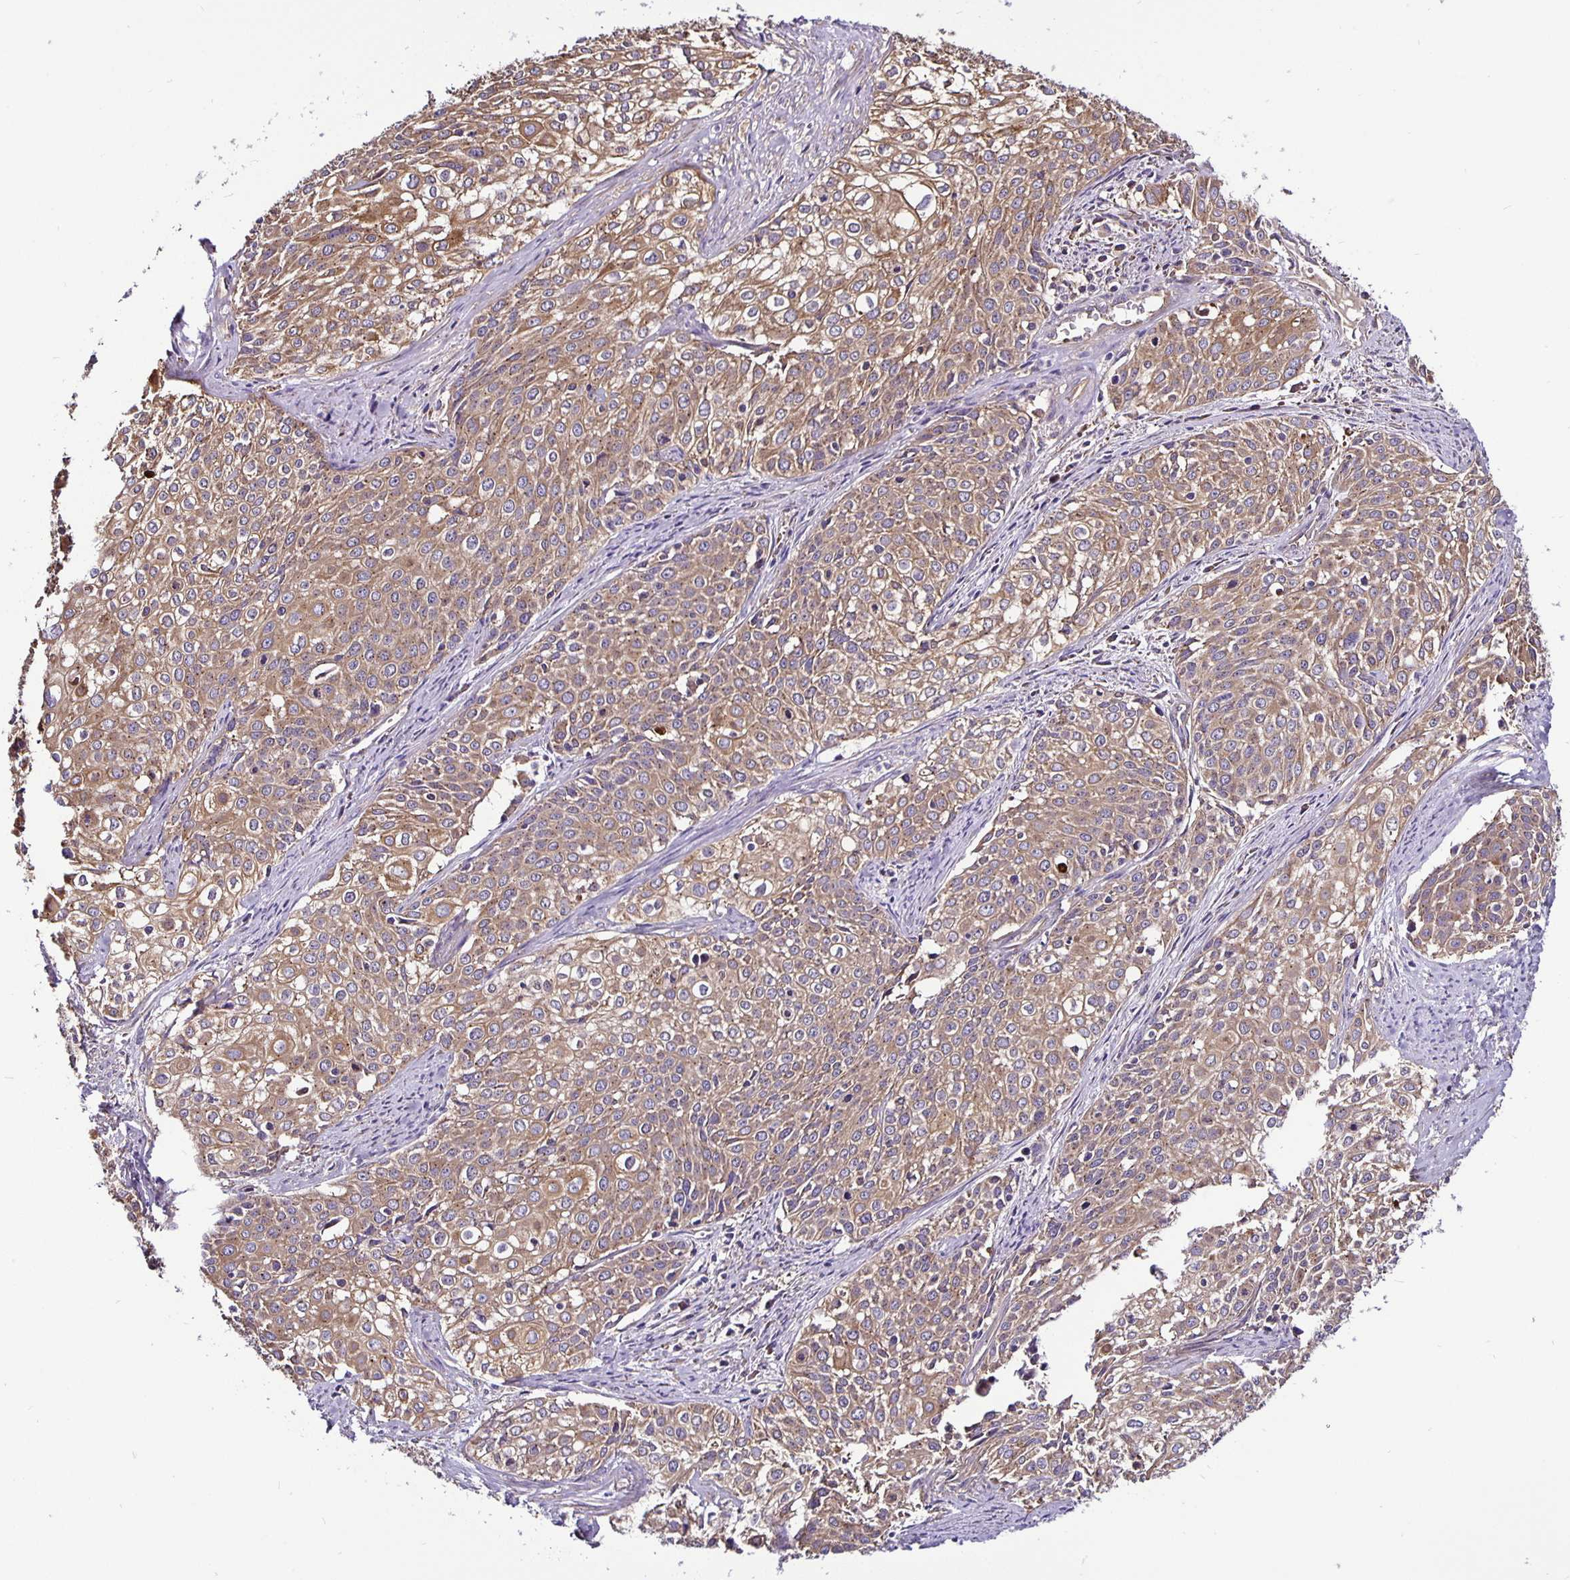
{"staining": {"intensity": "moderate", "quantity": ">75%", "location": "cytoplasmic/membranous"}, "tissue": "cervical cancer", "cell_type": "Tumor cells", "image_type": "cancer", "snomed": [{"axis": "morphology", "description": "Squamous cell carcinoma, NOS"}, {"axis": "topography", "description": "Cervix"}], "caption": "A high-resolution histopathology image shows IHC staining of cervical squamous cell carcinoma, which reveals moderate cytoplasmic/membranous positivity in about >75% of tumor cells.", "gene": "SNX5", "patient": {"sex": "female", "age": 39}}